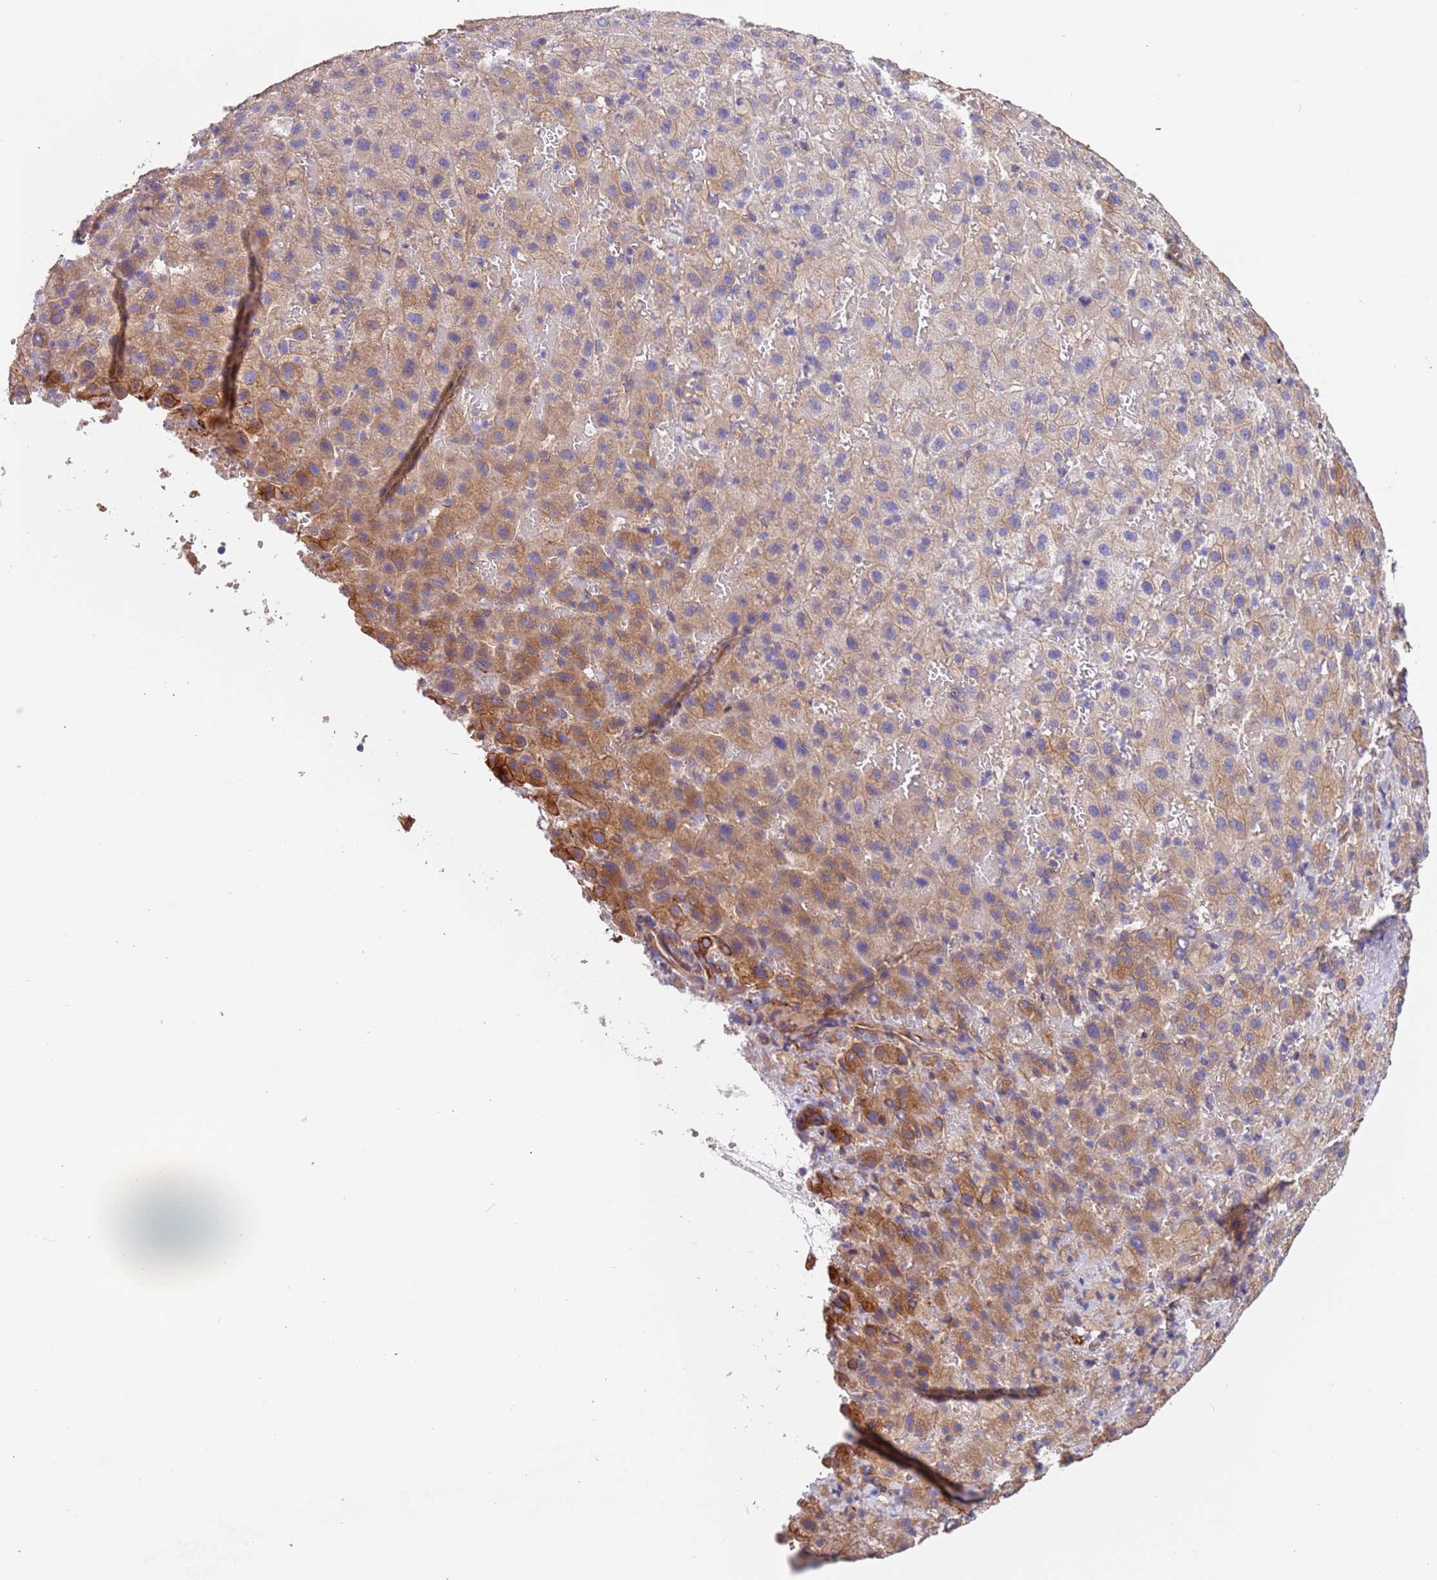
{"staining": {"intensity": "moderate", "quantity": "<25%", "location": "cytoplasmic/membranous"}, "tissue": "liver cancer", "cell_type": "Tumor cells", "image_type": "cancer", "snomed": [{"axis": "morphology", "description": "Carcinoma, Hepatocellular, NOS"}, {"axis": "topography", "description": "Liver"}], "caption": "A histopathology image of liver cancer (hepatocellular carcinoma) stained for a protein shows moderate cytoplasmic/membranous brown staining in tumor cells.", "gene": "LAMB4", "patient": {"sex": "female", "age": 58}}